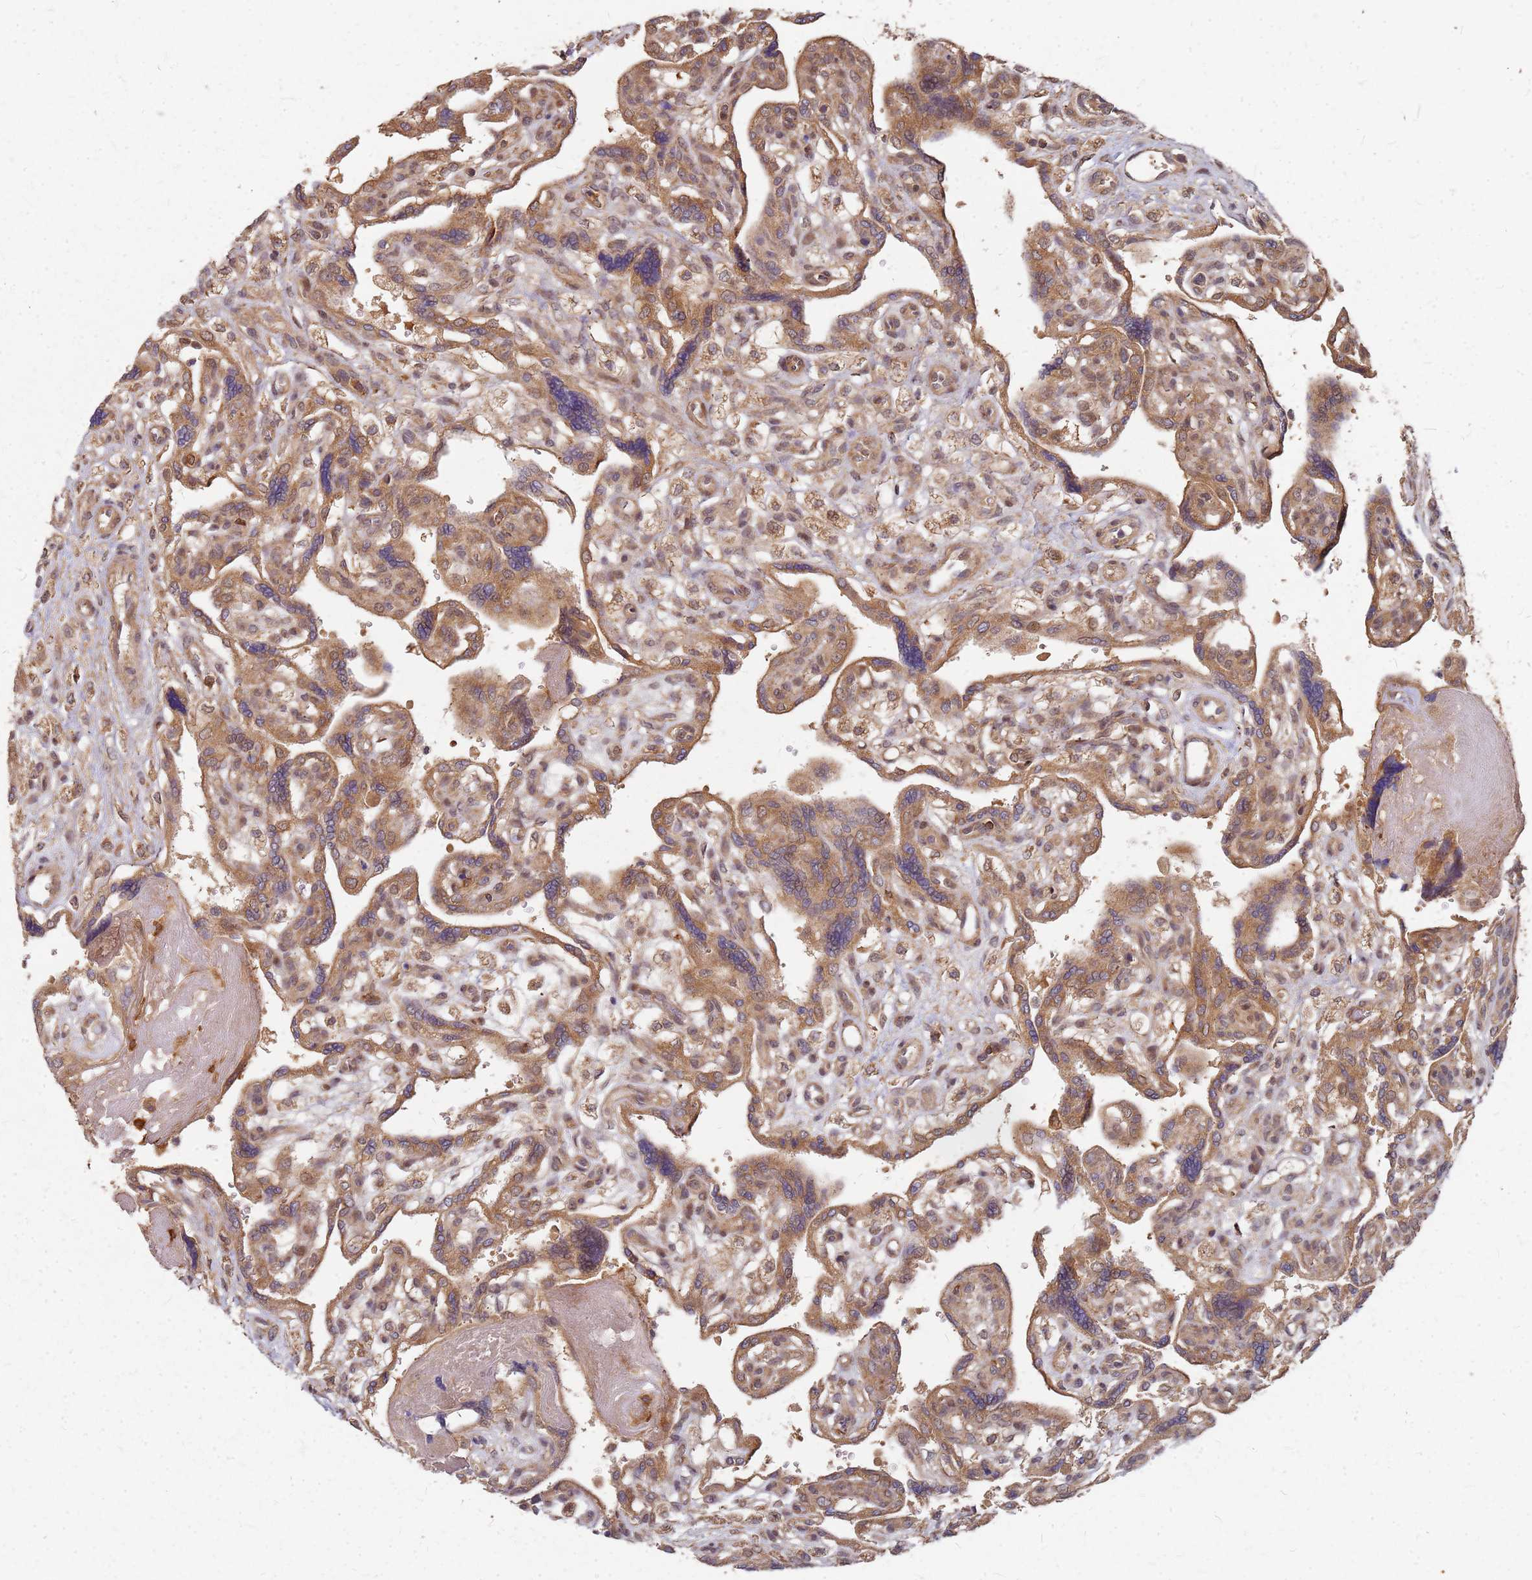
{"staining": {"intensity": "moderate", "quantity": ">75%", "location": "cytoplasmic/membranous,nuclear"}, "tissue": "placenta", "cell_type": "Decidual cells", "image_type": "normal", "snomed": [{"axis": "morphology", "description": "Normal tissue, NOS"}, {"axis": "topography", "description": "Placenta"}], "caption": "DAB immunohistochemical staining of normal human placenta exhibits moderate cytoplasmic/membranous,nuclear protein staining in about >75% of decidual cells.", "gene": "TRABD", "patient": {"sex": "female", "age": 39}}